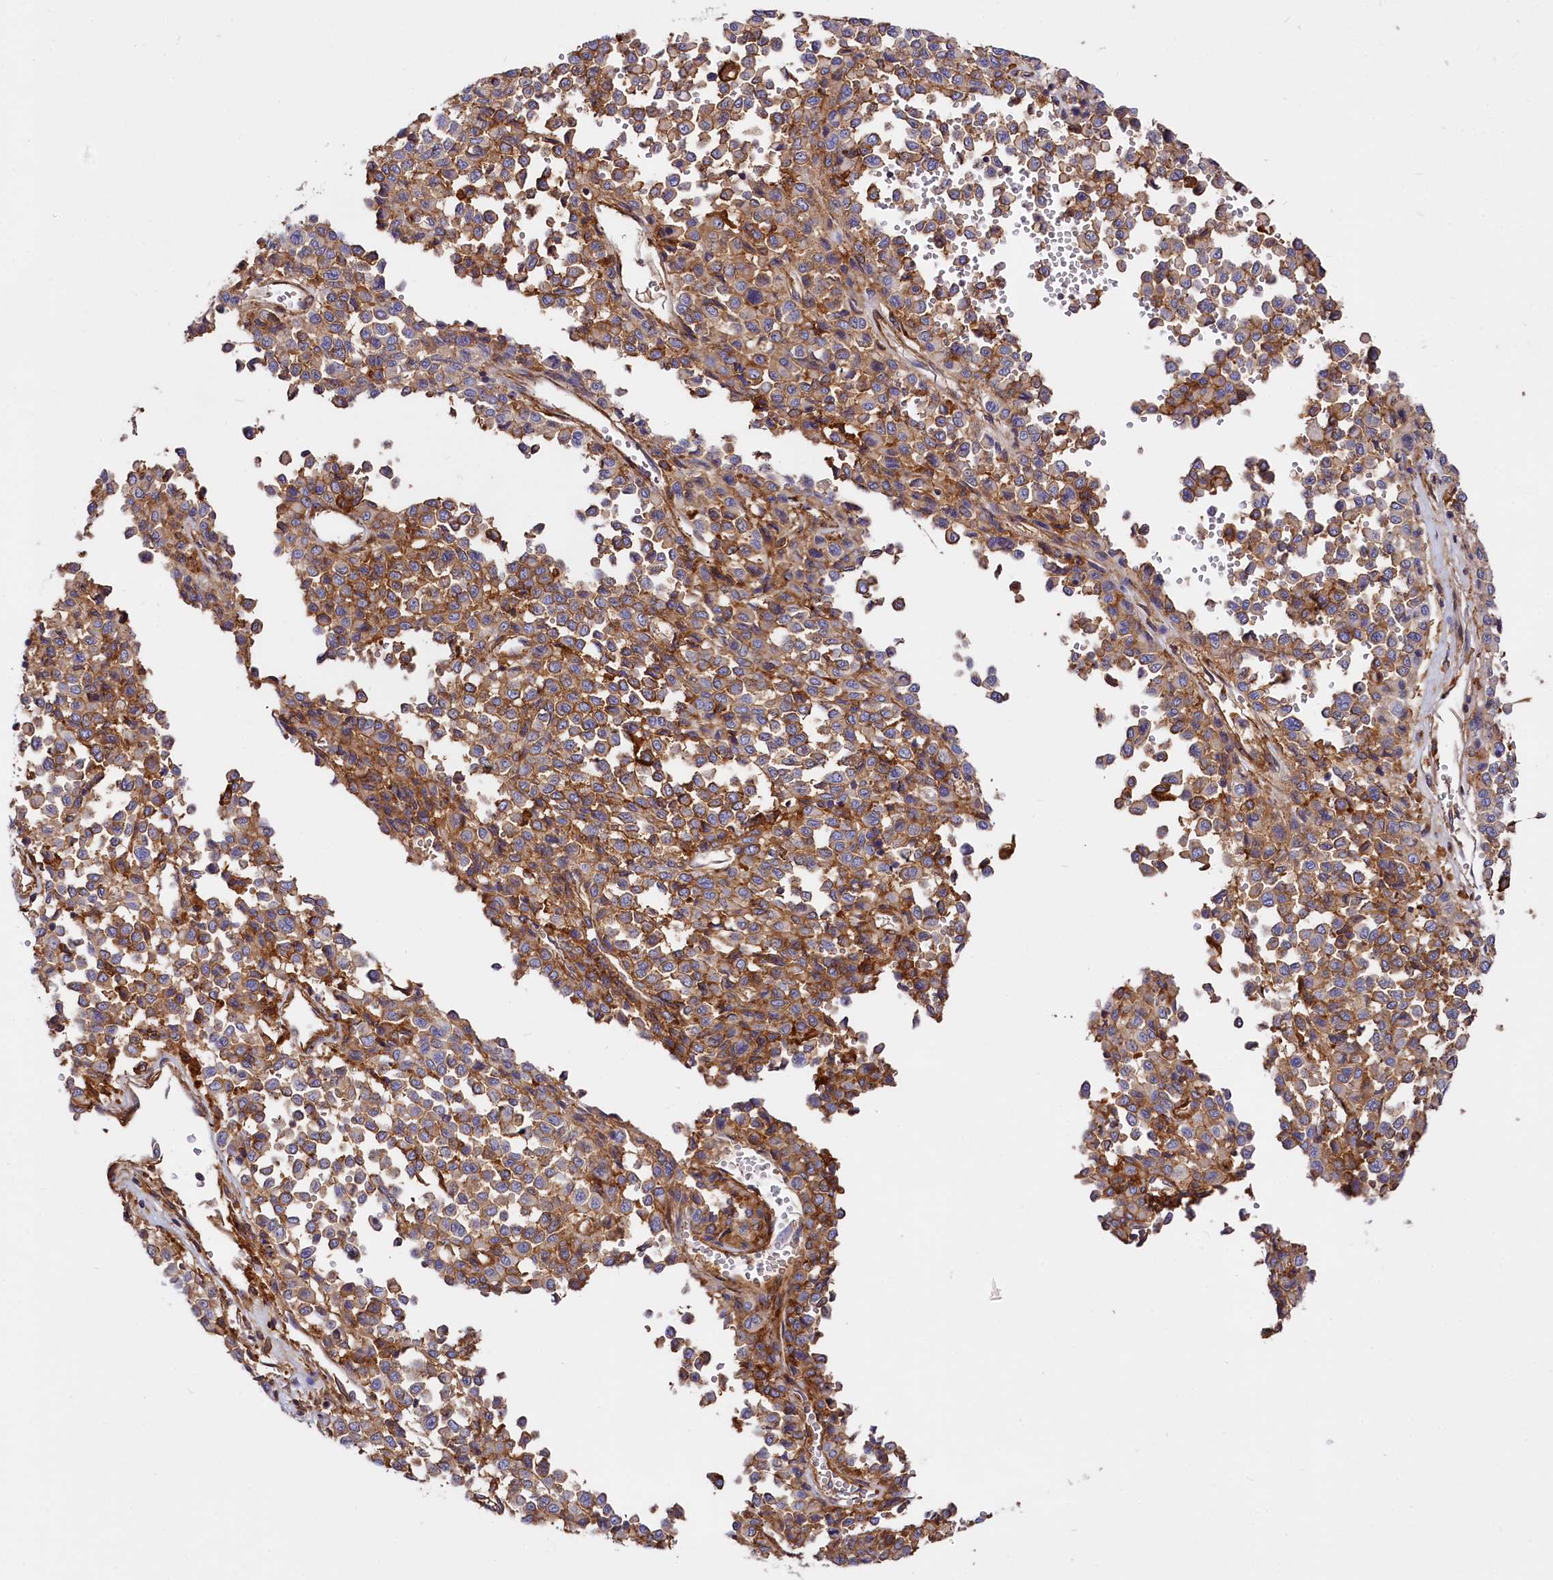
{"staining": {"intensity": "moderate", "quantity": ">75%", "location": "cytoplasmic/membranous"}, "tissue": "melanoma", "cell_type": "Tumor cells", "image_type": "cancer", "snomed": [{"axis": "morphology", "description": "Malignant melanoma, Metastatic site"}, {"axis": "topography", "description": "Pancreas"}], "caption": "Melanoma was stained to show a protein in brown. There is medium levels of moderate cytoplasmic/membranous staining in approximately >75% of tumor cells.", "gene": "ANO6", "patient": {"sex": "female", "age": 30}}